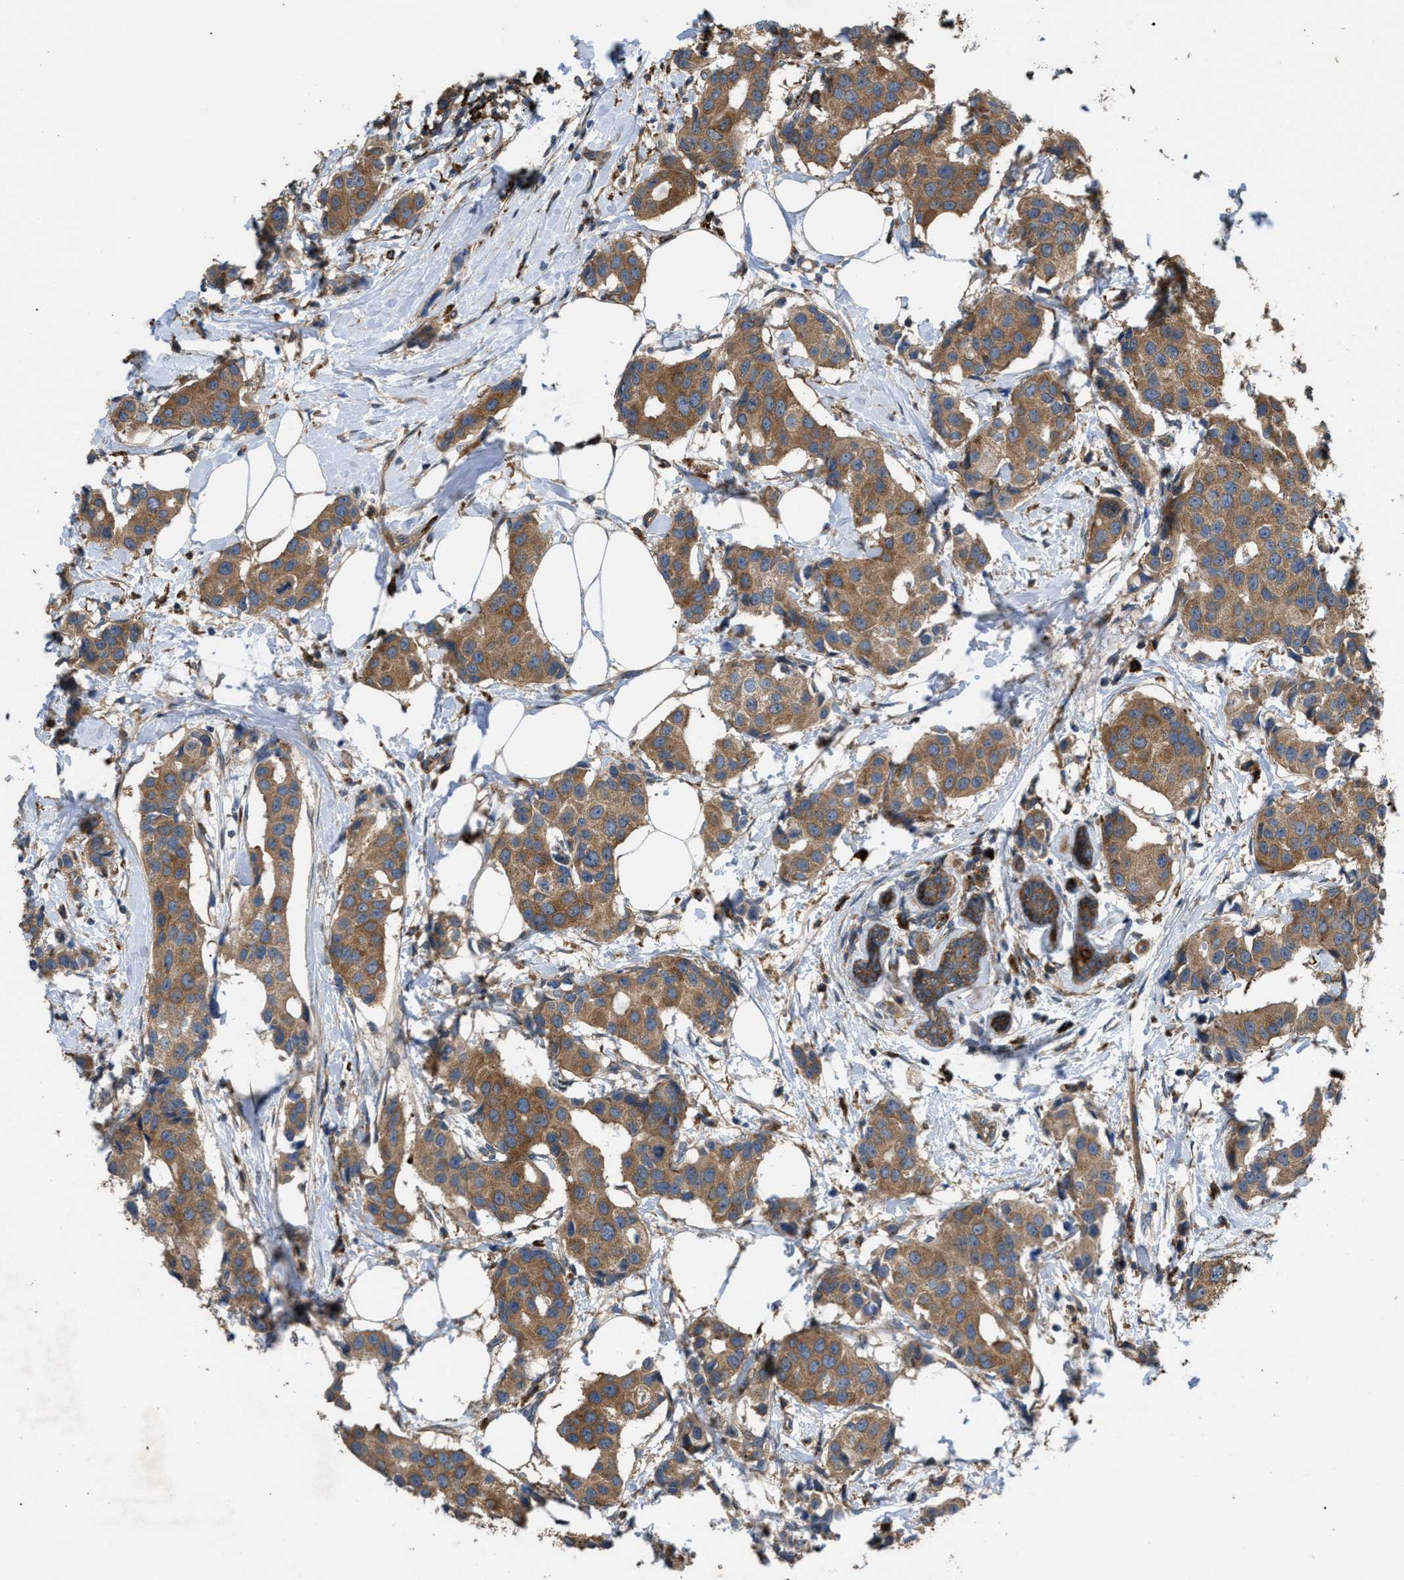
{"staining": {"intensity": "moderate", "quantity": ">75%", "location": "cytoplasmic/membranous"}, "tissue": "breast cancer", "cell_type": "Tumor cells", "image_type": "cancer", "snomed": [{"axis": "morphology", "description": "Normal tissue, NOS"}, {"axis": "morphology", "description": "Duct carcinoma"}, {"axis": "topography", "description": "Breast"}], "caption": "Breast invasive ductal carcinoma tissue reveals moderate cytoplasmic/membranous staining in approximately >75% of tumor cells, visualized by immunohistochemistry. The staining was performed using DAB, with brown indicating positive protein expression. Nuclei are stained blue with hematoxylin.", "gene": "GCC1", "patient": {"sex": "female", "age": 39}}